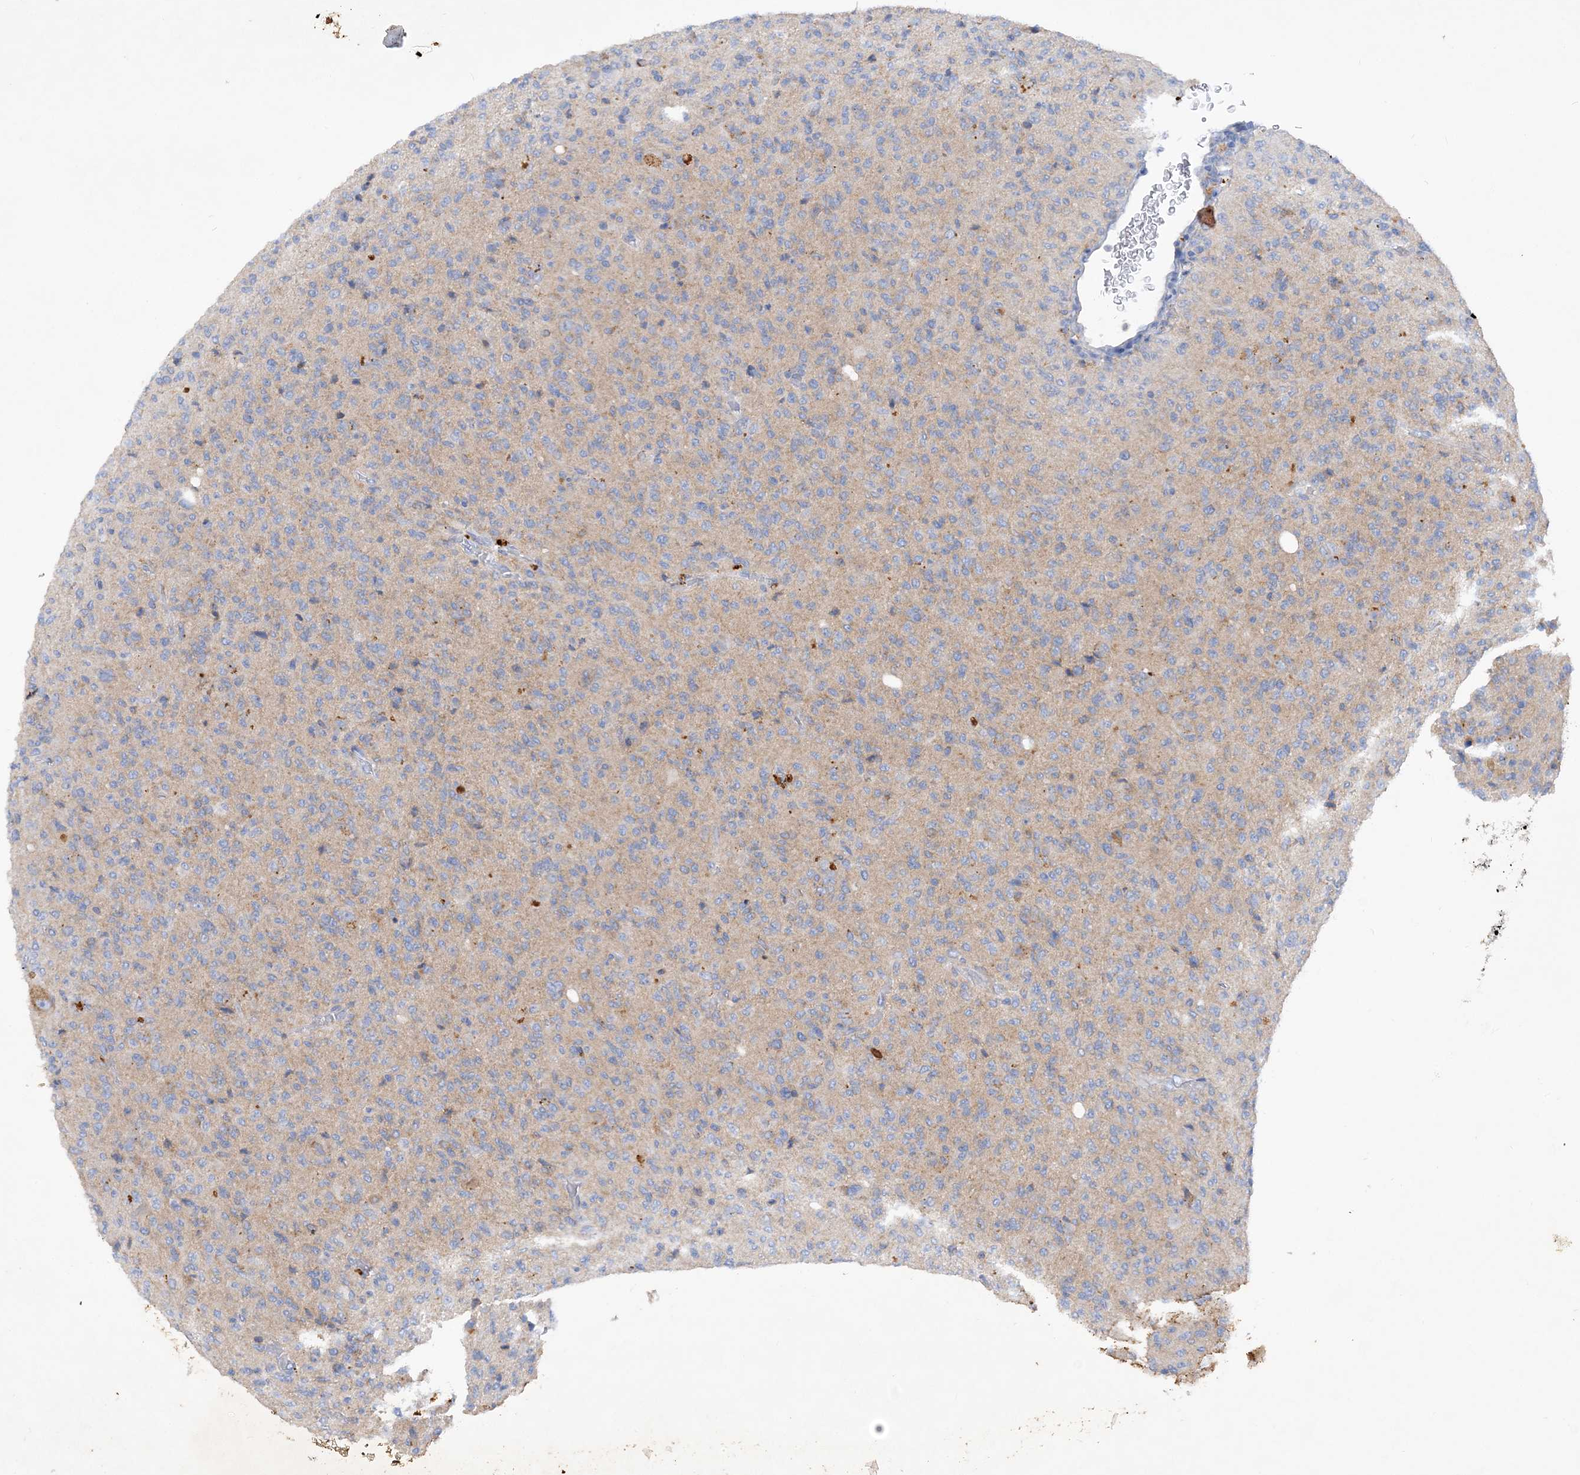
{"staining": {"intensity": "weak", "quantity": "25%-75%", "location": "cytoplasmic/membranous"}, "tissue": "glioma", "cell_type": "Tumor cells", "image_type": "cancer", "snomed": [{"axis": "morphology", "description": "Glioma, malignant, High grade"}, {"axis": "topography", "description": "Brain"}], "caption": "A brown stain shows weak cytoplasmic/membranous staining of a protein in human malignant high-grade glioma tumor cells.", "gene": "GRINA", "patient": {"sex": "female", "age": 57}}